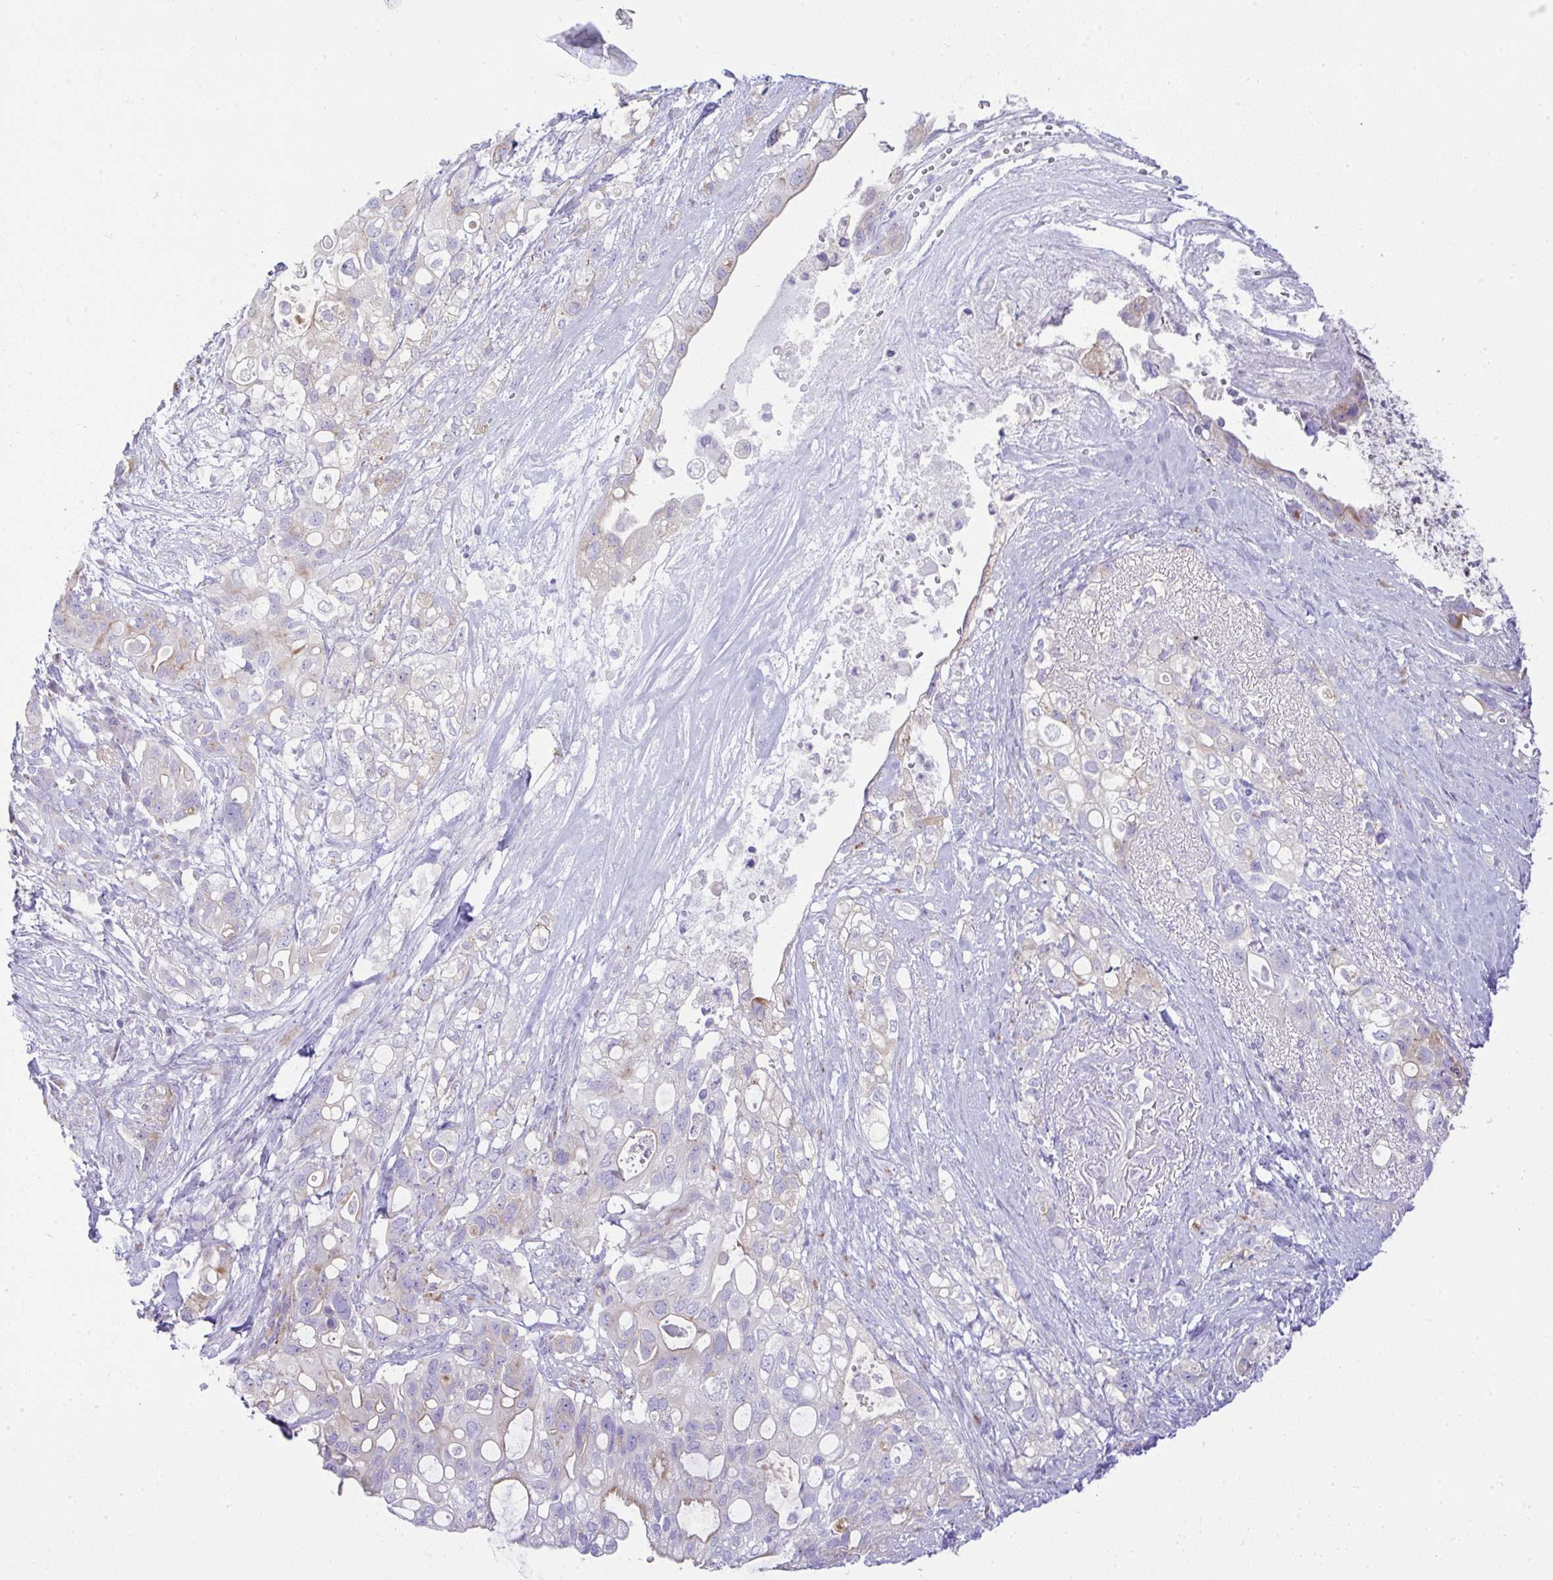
{"staining": {"intensity": "strong", "quantity": "<25%", "location": "cytoplasmic/membranous"}, "tissue": "pancreatic cancer", "cell_type": "Tumor cells", "image_type": "cancer", "snomed": [{"axis": "morphology", "description": "Adenocarcinoma, NOS"}, {"axis": "topography", "description": "Pancreas"}], "caption": "There is medium levels of strong cytoplasmic/membranous expression in tumor cells of pancreatic adenocarcinoma, as demonstrated by immunohistochemical staining (brown color).", "gene": "FAM177A1", "patient": {"sex": "female", "age": 72}}